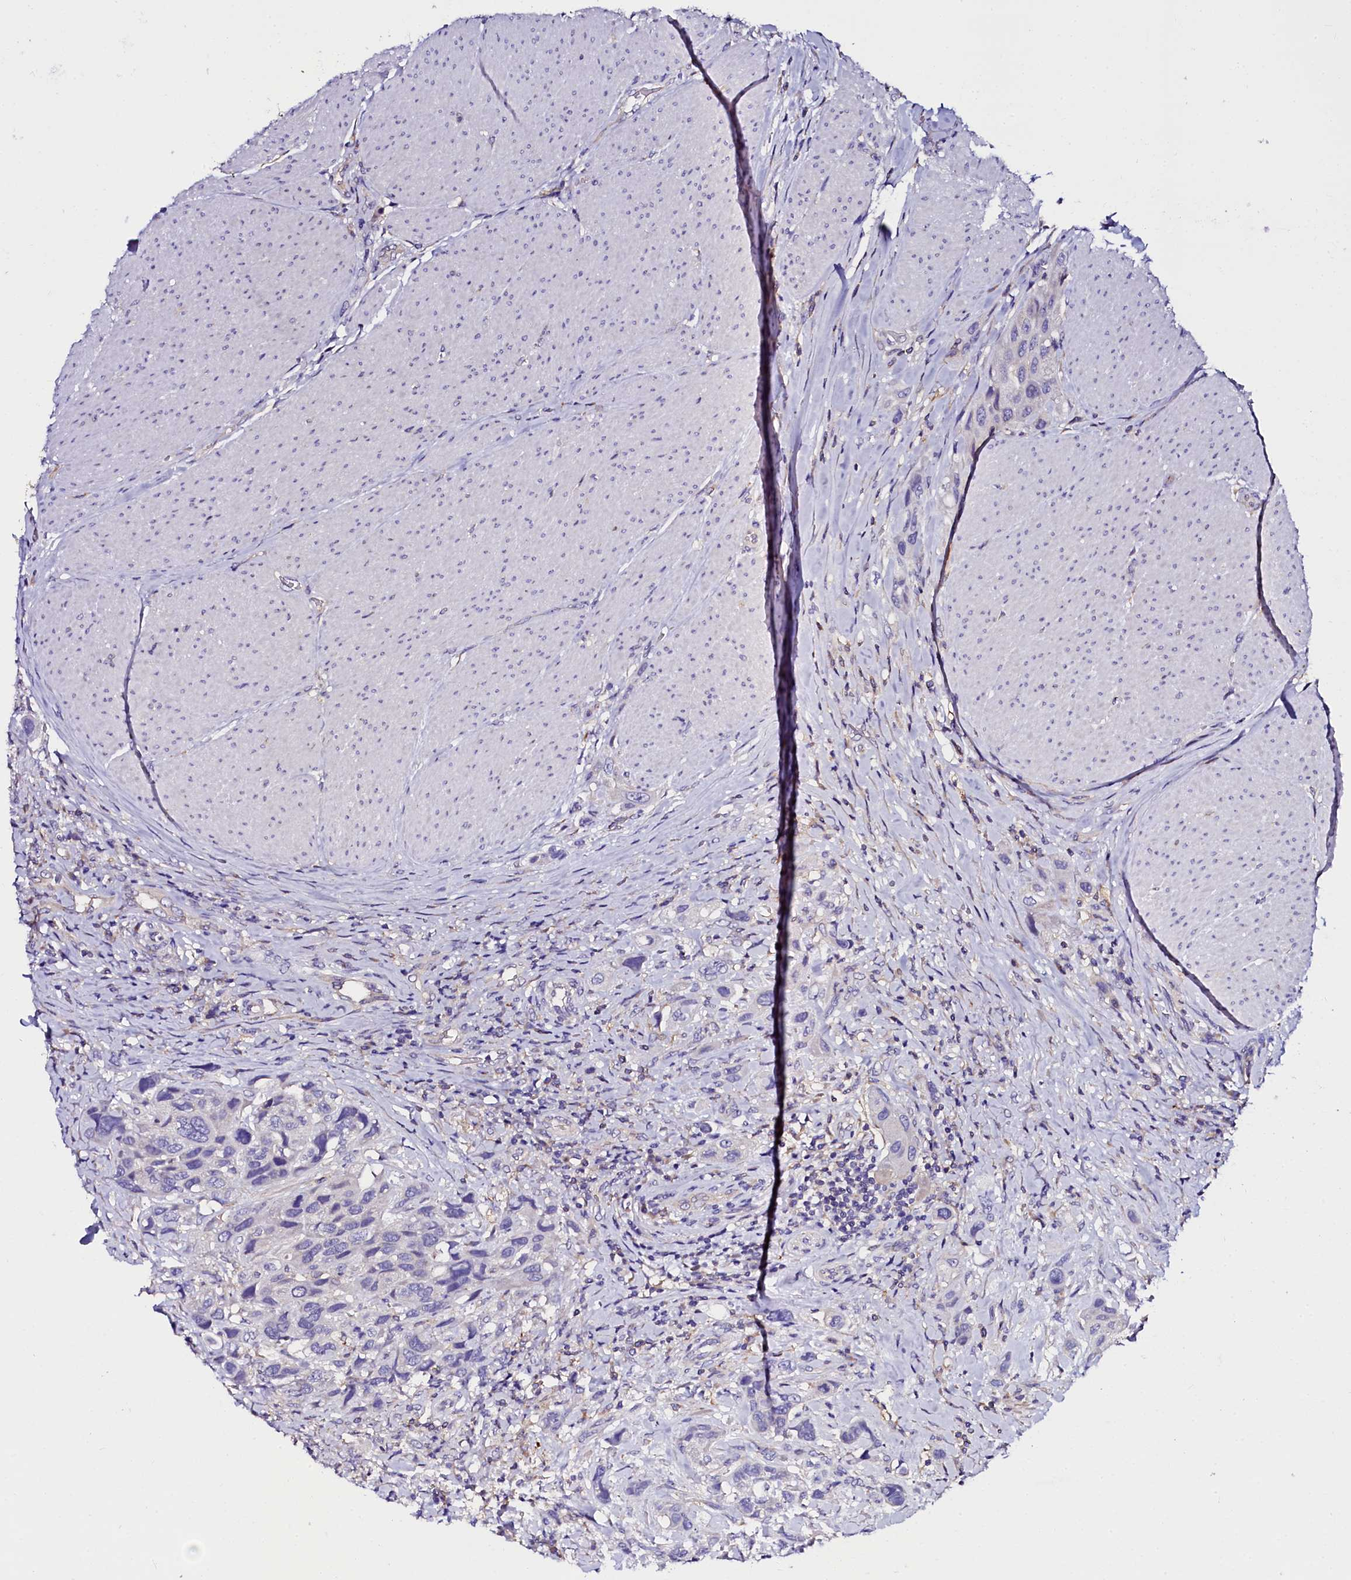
{"staining": {"intensity": "negative", "quantity": "none", "location": "none"}, "tissue": "urothelial cancer", "cell_type": "Tumor cells", "image_type": "cancer", "snomed": [{"axis": "morphology", "description": "Urothelial carcinoma, High grade"}, {"axis": "topography", "description": "Urinary bladder"}], "caption": "Protein analysis of urothelial carcinoma (high-grade) demonstrates no significant positivity in tumor cells.", "gene": "OTOL1", "patient": {"sex": "male", "age": 50}}